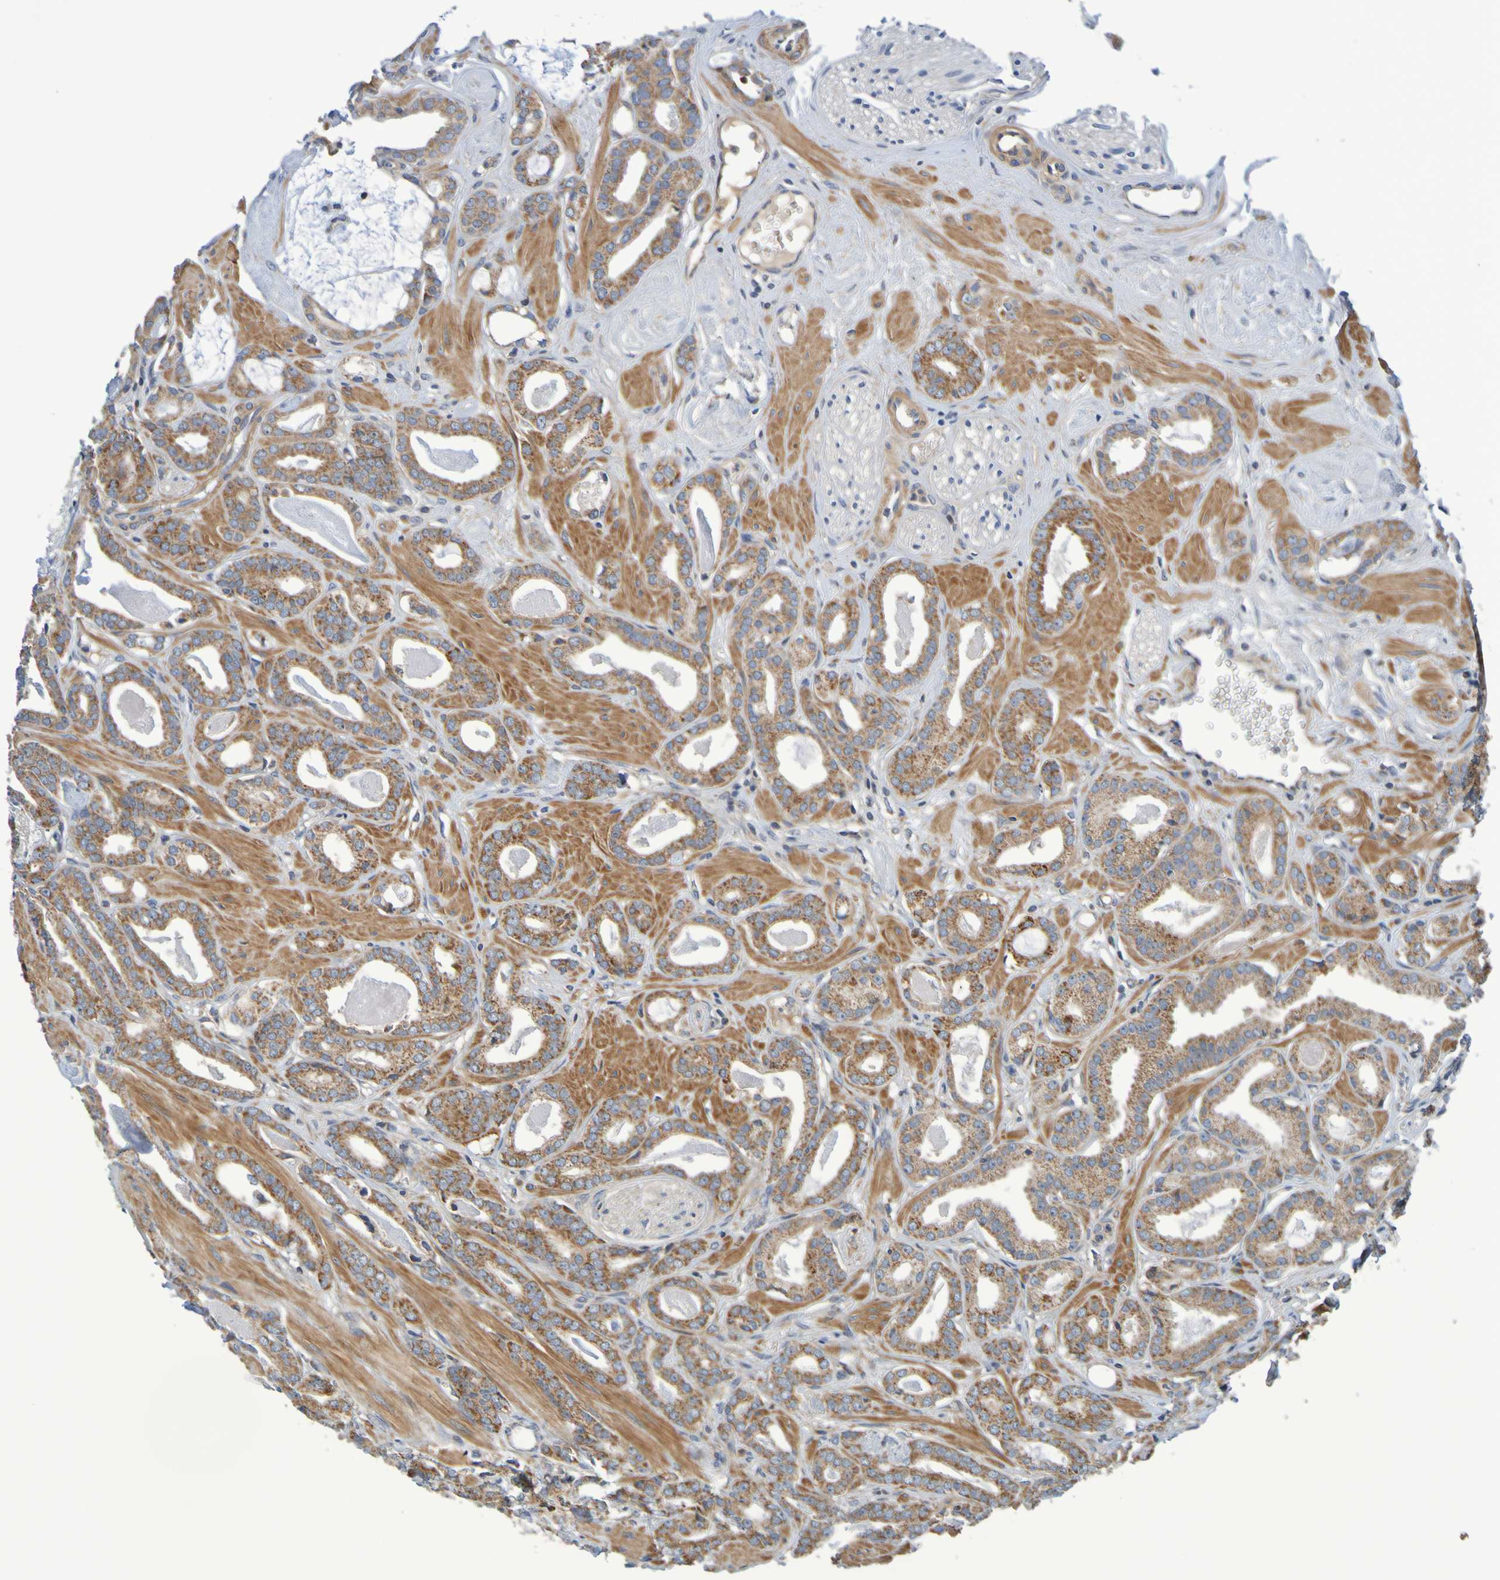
{"staining": {"intensity": "moderate", "quantity": ">75%", "location": "cytoplasmic/membranous"}, "tissue": "prostate cancer", "cell_type": "Tumor cells", "image_type": "cancer", "snomed": [{"axis": "morphology", "description": "Adenocarcinoma, Low grade"}, {"axis": "topography", "description": "Prostate"}], "caption": "The immunohistochemical stain shows moderate cytoplasmic/membranous staining in tumor cells of prostate cancer tissue.", "gene": "CCDC51", "patient": {"sex": "male", "age": 53}}